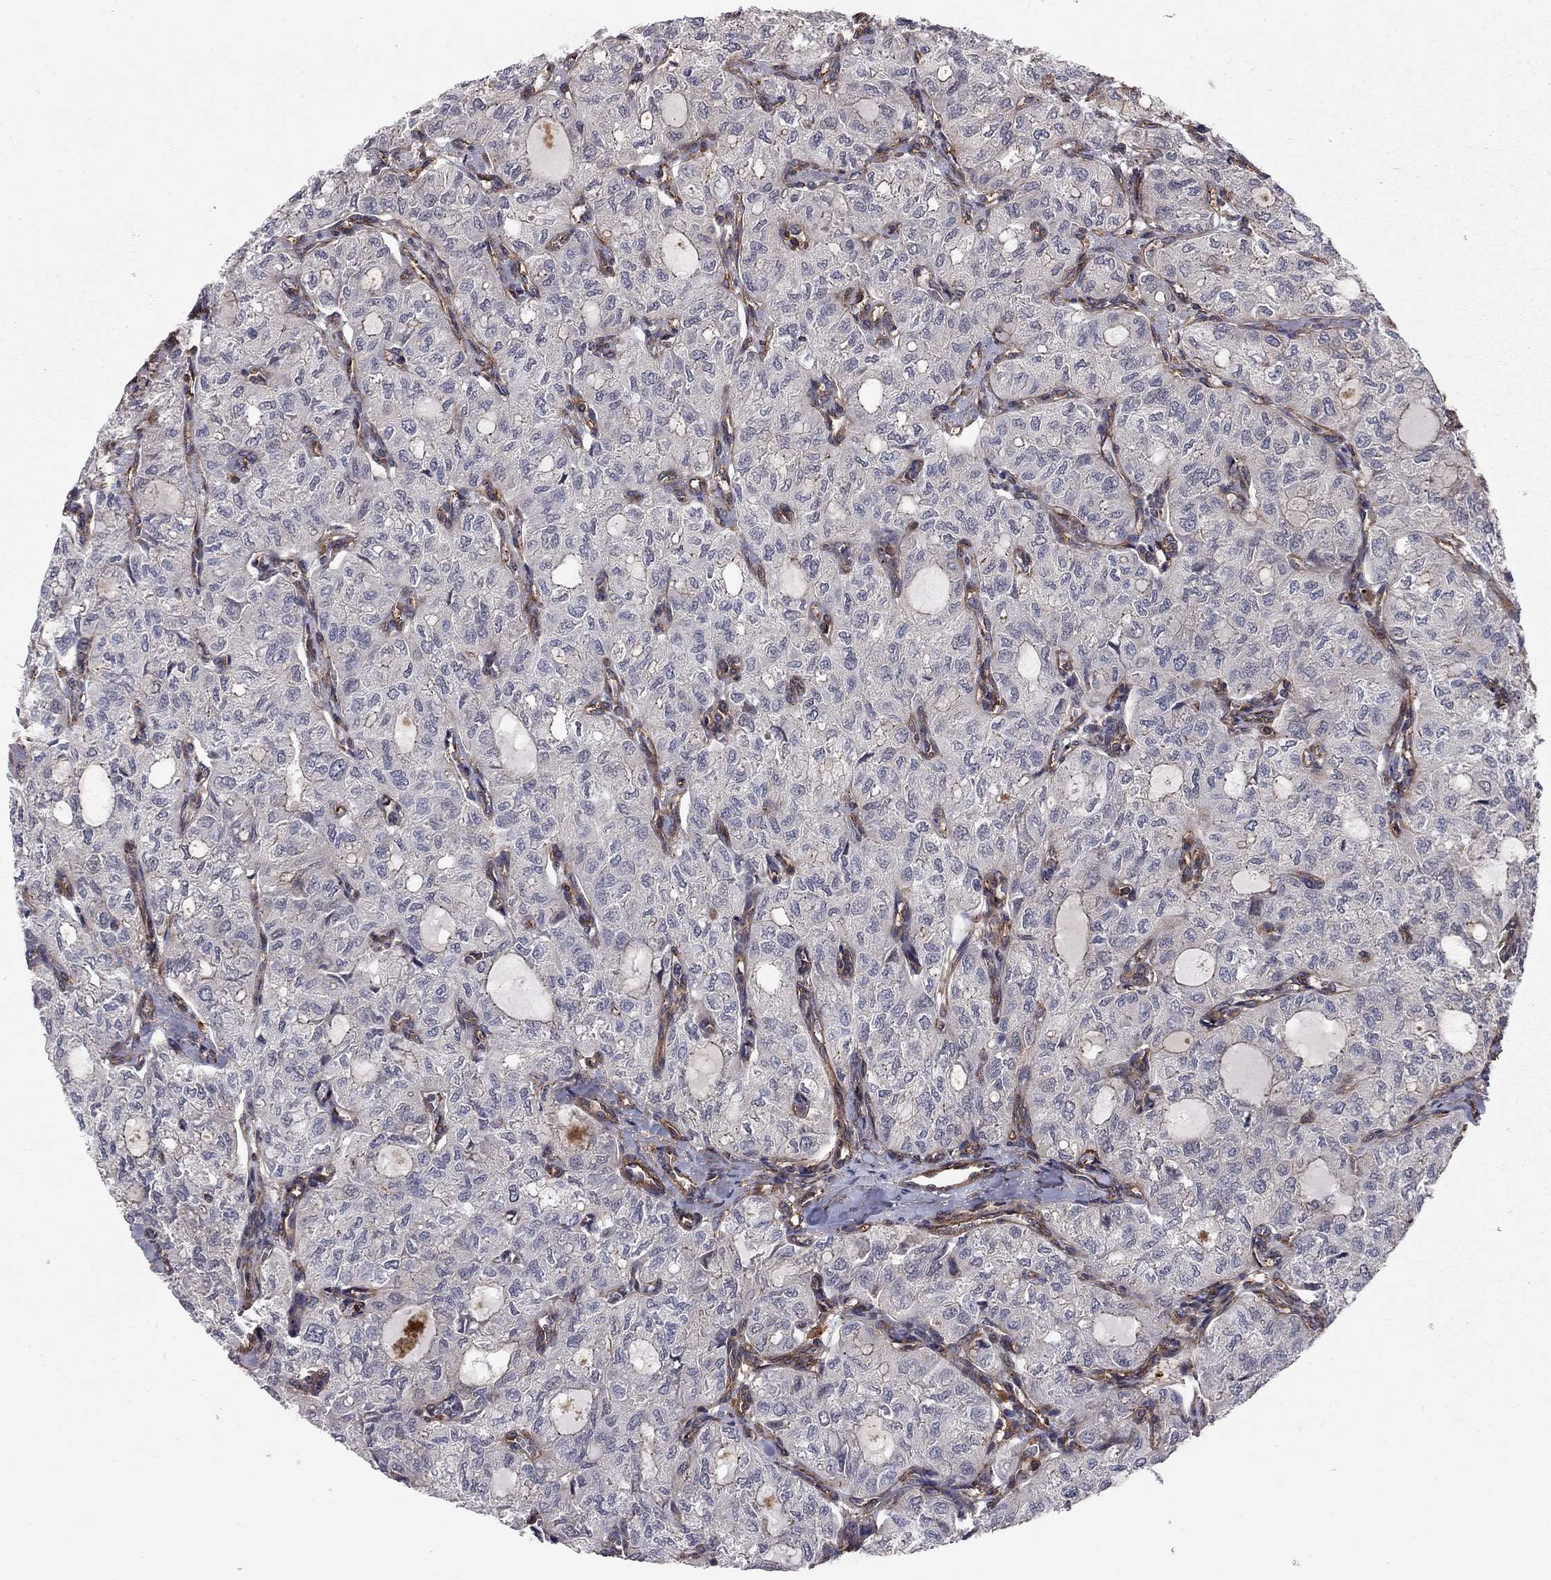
{"staining": {"intensity": "negative", "quantity": "none", "location": "none"}, "tissue": "thyroid cancer", "cell_type": "Tumor cells", "image_type": "cancer", "snomed": [{"axis": "morphology", "description": "Follicular adenoma carcinoma, NOS"}, {"axis": "topography", "description": "Thyroid gland"}], "caption": "The micrograph demonstrates no significant staining in tumor cells of thyroid follicular adenoma carcinoma.", "gene": "RASEF", "patient": {"sex": "male", "age": 75}}